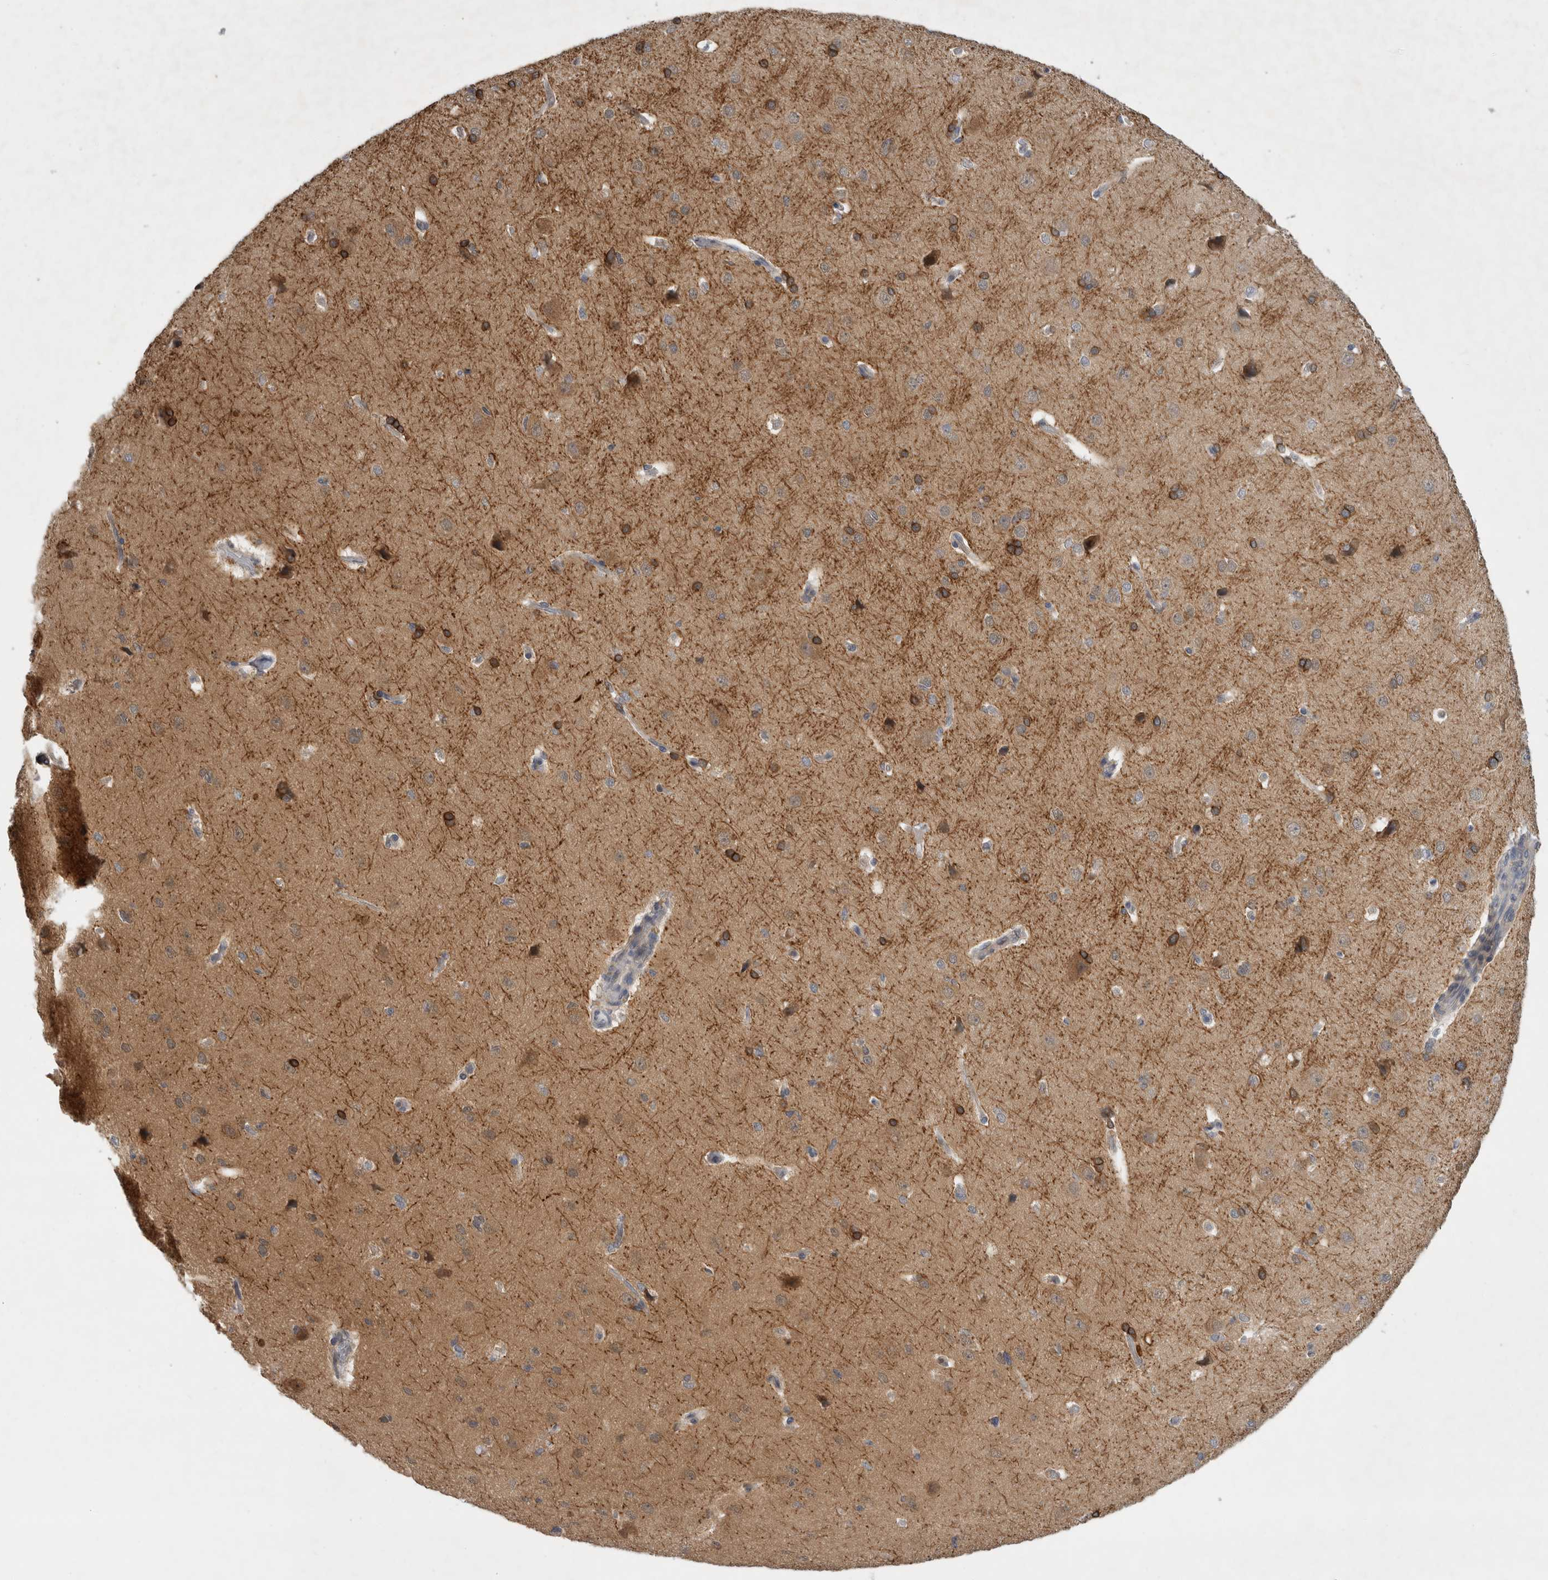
{"staining": {"intensity": "negative", "quantity": "none", "location": "none"}, "tissue": "cerebral cortex", "cell_type": "Endothelial cells", "image_type": "normal", "snomed": [{"axis": "morphology", "description": "Normal tissue, NOS"}, {"axis": "topography", "description": "Cerebral cortex"}], "caption": "DAB (3,3'-diaminobenzidine) immunohistochemical staining of normal human cerebral cortex demonstrates no significant expression in endothelial cells.", "gene": "AASDHPPT", "patient": {"sex": "male", "age": 62}}